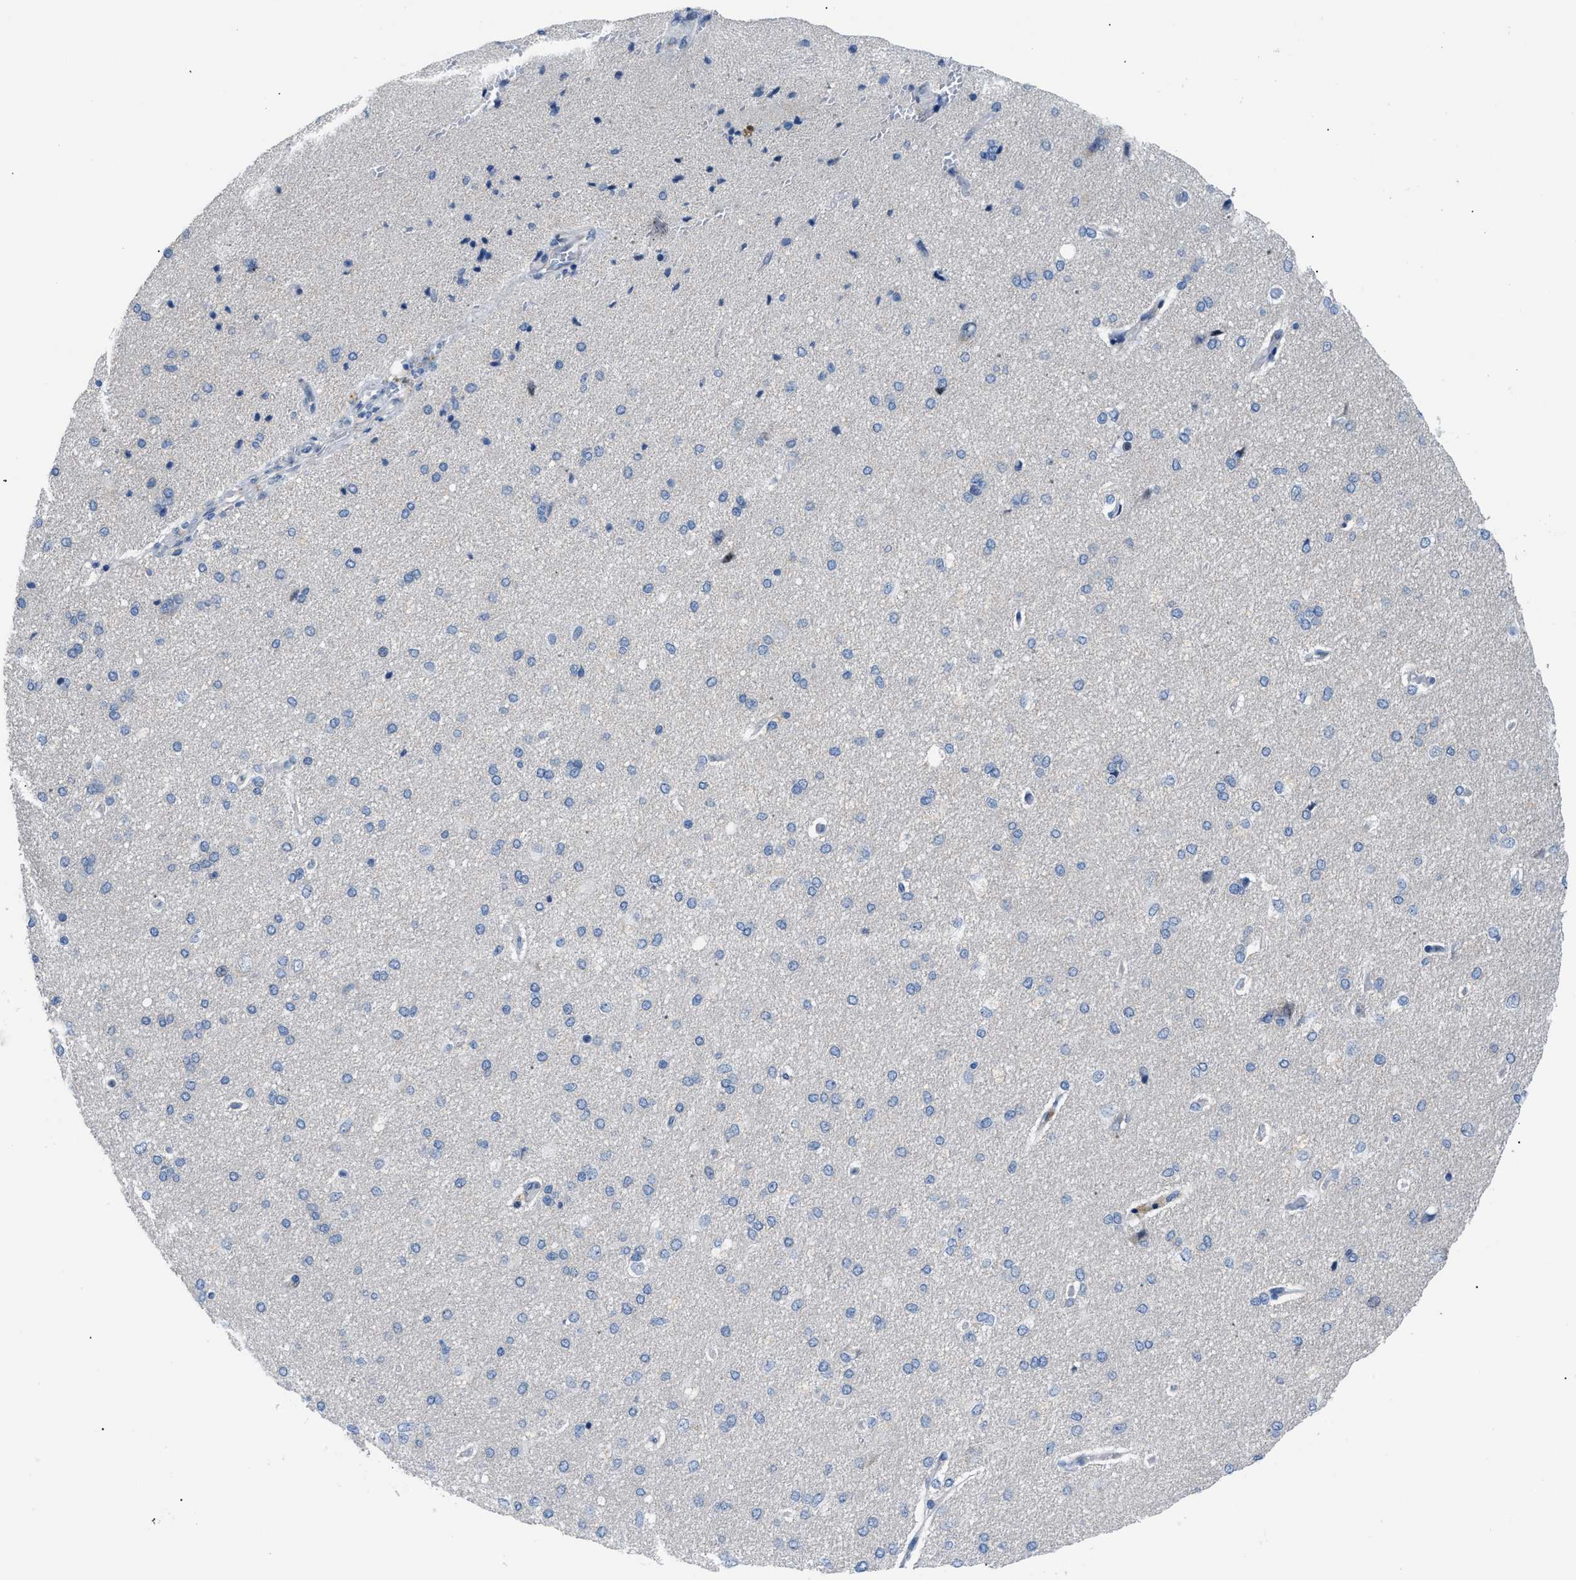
{"staining": {"intensity": "negative", "quantity": "none", "location": "none"}, "tissue": "cerebral cortex", "cell_type": "Endothelial cells", "image_type": "normal", "snomed": [{"axis": "morphology", "description": "Normal tissue, NOS"}, {"axis": "topography", "description": "Cerebral cortex"}], "caption": "Photomicrograph shows no protein staining in endothelial cells of unremarkable cerebral cortex.", "gene": "FDCSP", "patient": {"sex": "male", "age": 62}}